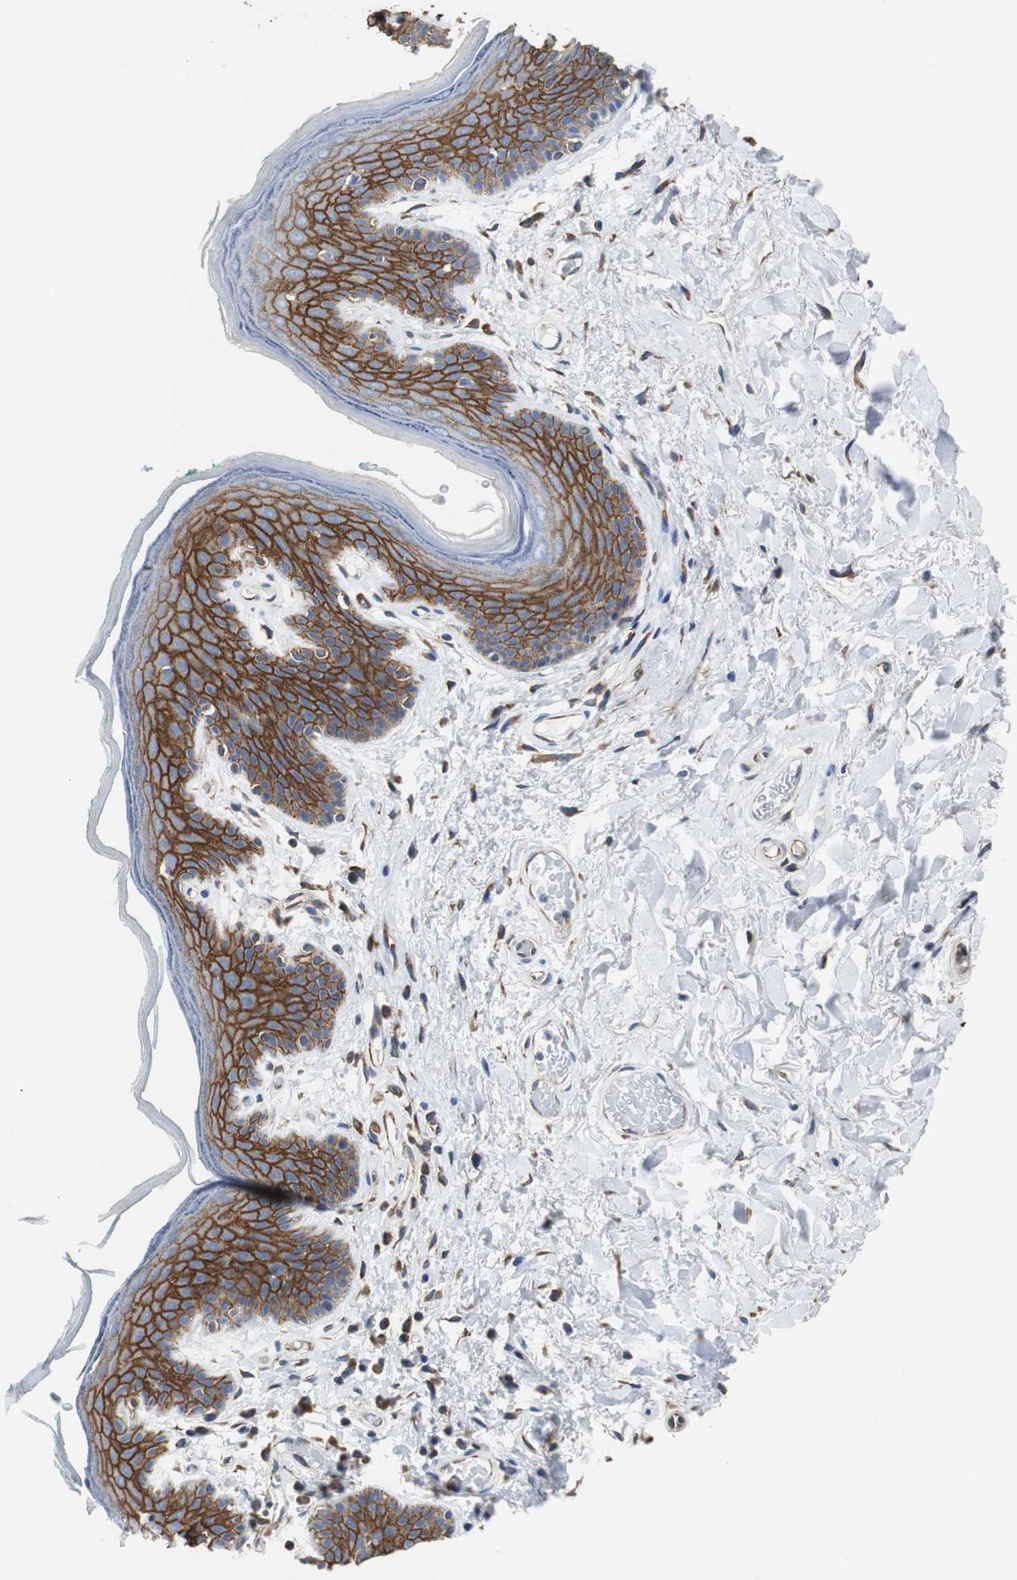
{"staining": {"intensity": "strong", "quantity": ">75%", "location": "cytoplasmic/membranous"}, "tissue": "skin", "cell_type": "Epidermal cells", "image_type": "normal", "snomed": [{"axis": "morphology", "description": "Normal tissue, NOS"}, {"axis": "topography", "description": "Anal"}], "caption": "Strong cytoplasmic/membranous protein expression is identified in about >75% of epidermal cells in skin.", "gene": "PCK1", "patient": {"sex": "male", "age": 74}}